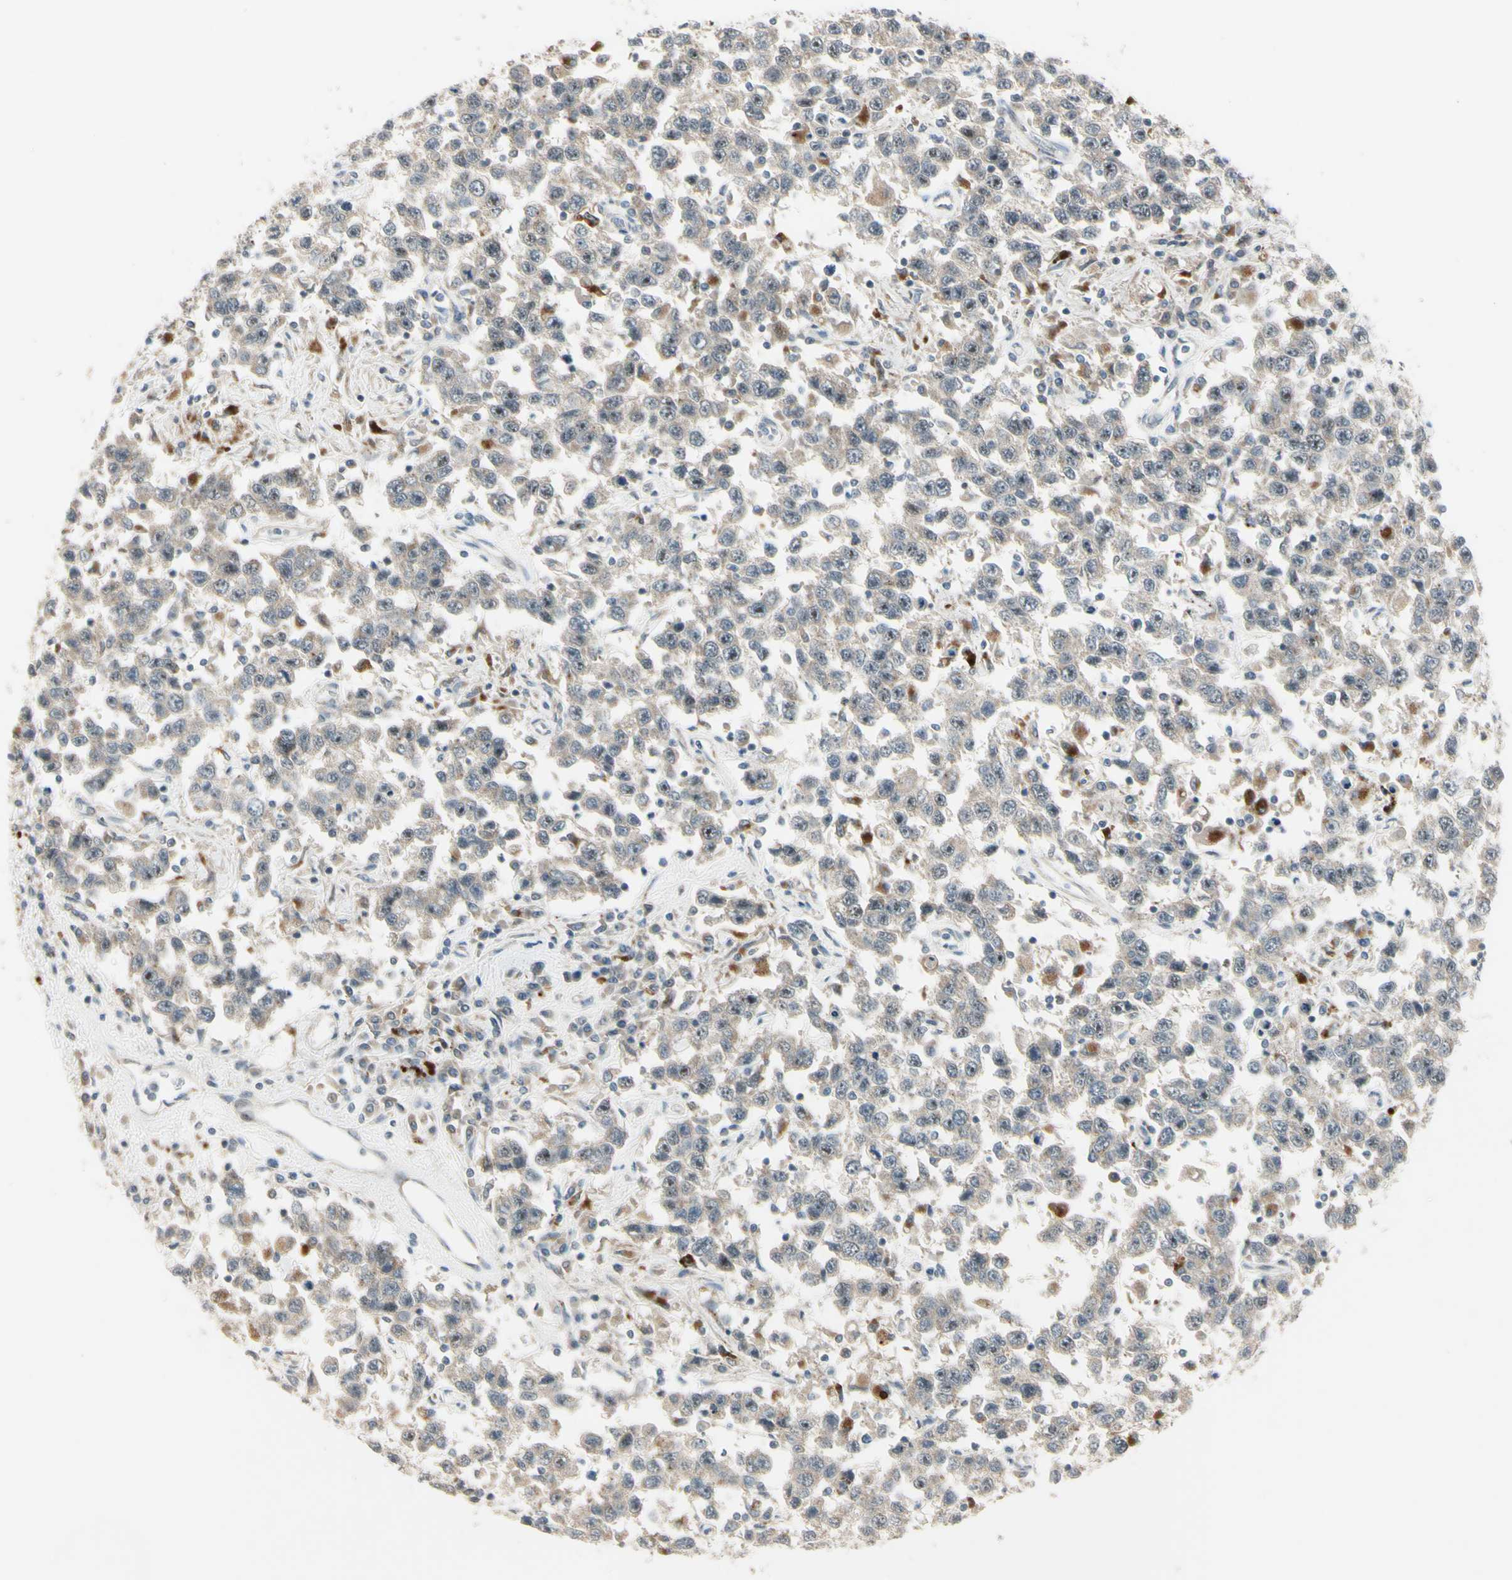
{"staining": {"intensity": "weak", "quantity": "<25%", "location": "cytoplasmic/membranous,nuclear"}, "tissue": "testis cancer", "cell_type": "Tumor cells", "image_type": "cancer", "snomed": [{"axis": "morphology", "description": "Seminoma, NOS"}, {"axis": "topography", "description": "Testis"}], "caption": "Protein analysis of testis cancer displays no significant expression in tumor cells.", "gene": "NDFIP1", "patient": {"sex": "male", "age": 41}}